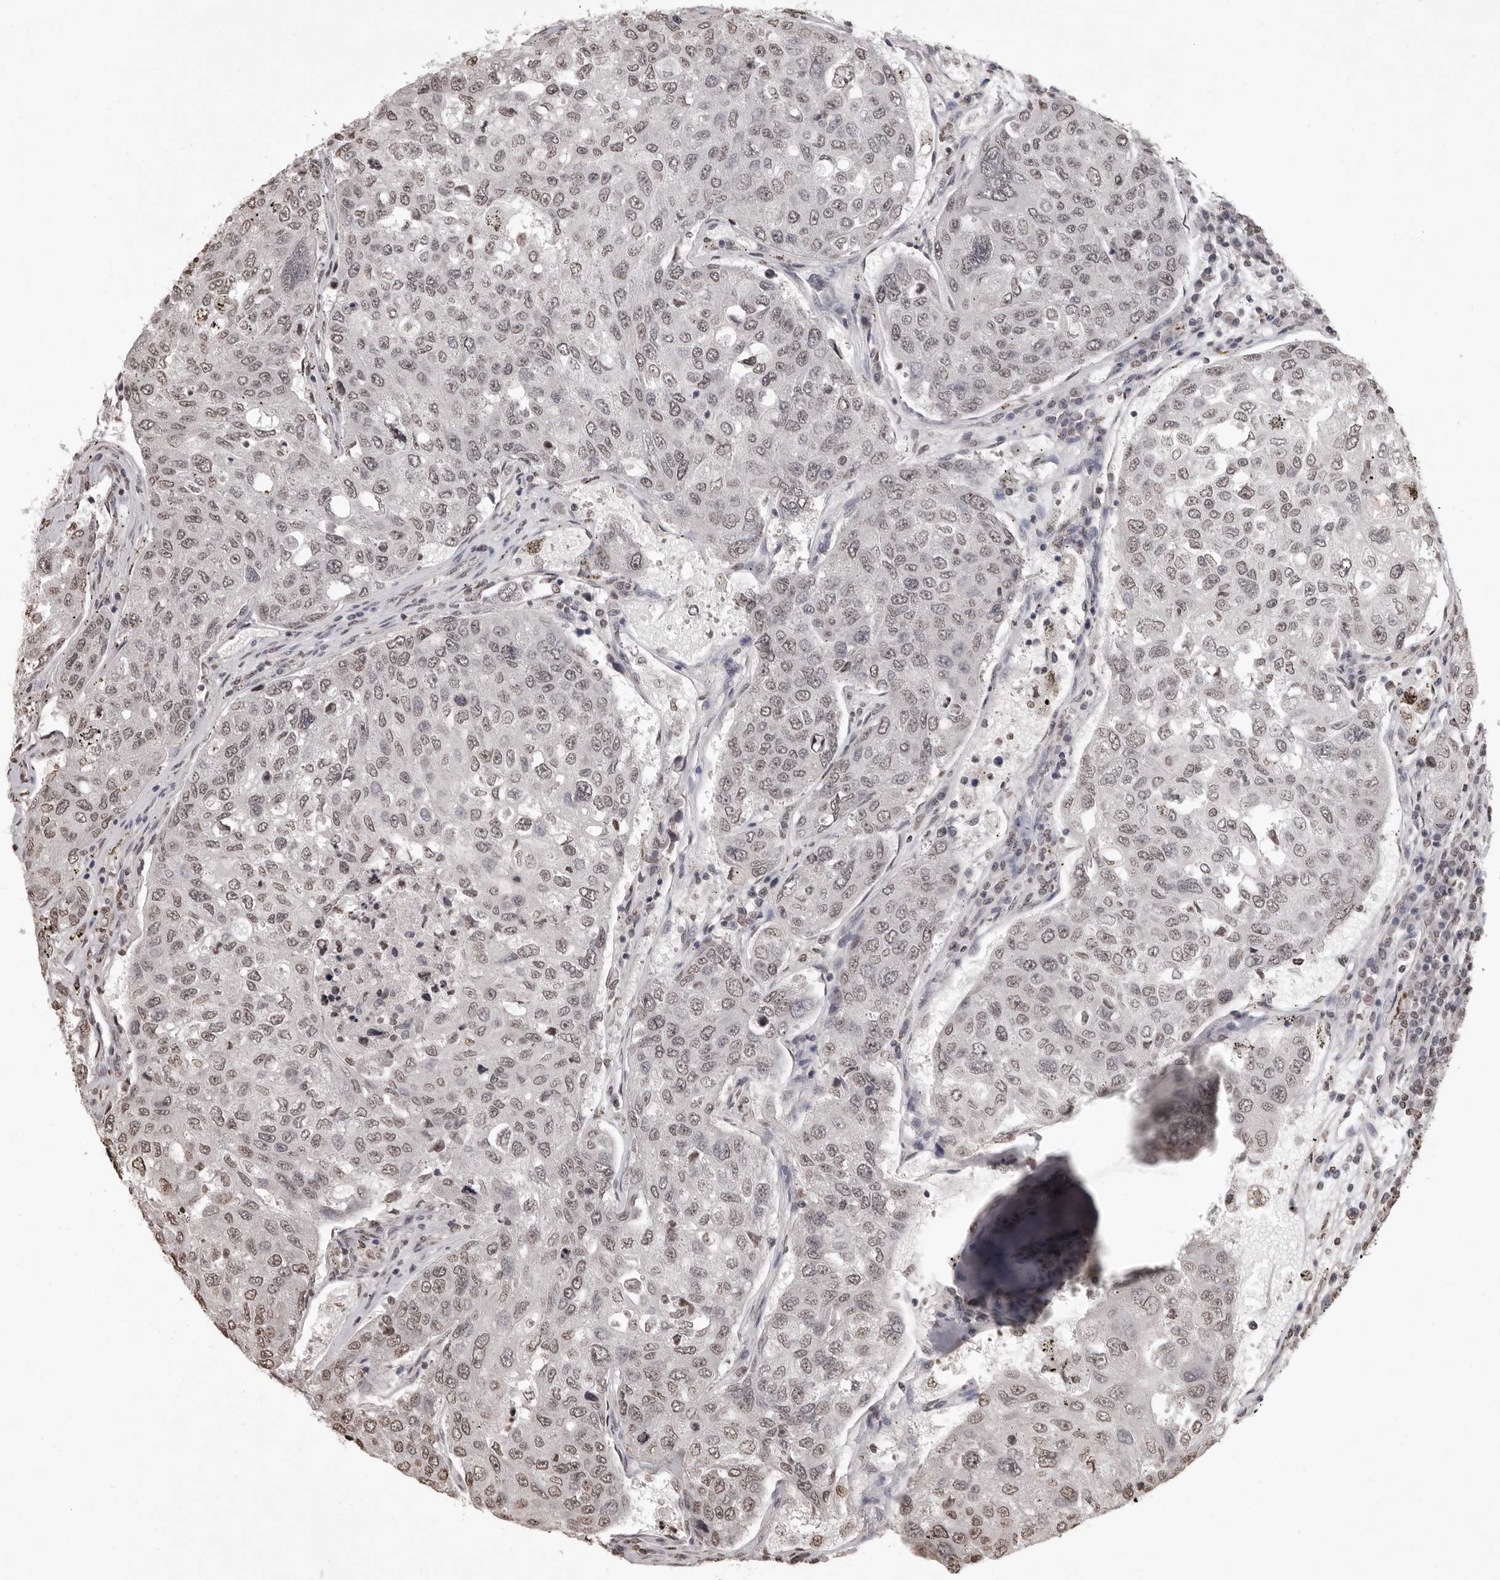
{"staining": {"intensity": "weak", "quantity": "25%-75%", "location": "nuclear"}, "tissue": "urothelial cancer", "cell_type": "Tumor cells", "image_type": "cancer", "snomed": [{"axis": "morphology", "description": "Urothelial carcinoma, High grade"}, {"axis": "topography", "description": "Lymph node"}, {"axis": "topography", "description": "Urinary bladder"}], "caption": "Immunohistochemistry photomicrograph of neoplastic tissue: urothelial cancer stained using immunohistochemistry (IHC) demonstrates low levels of weak protein expression localized specifically in the nuclear of tumor cells, appearing as a nuclear brown color.", "gene": "WDR45", "patient": {"sex": "male", "age": 51}}